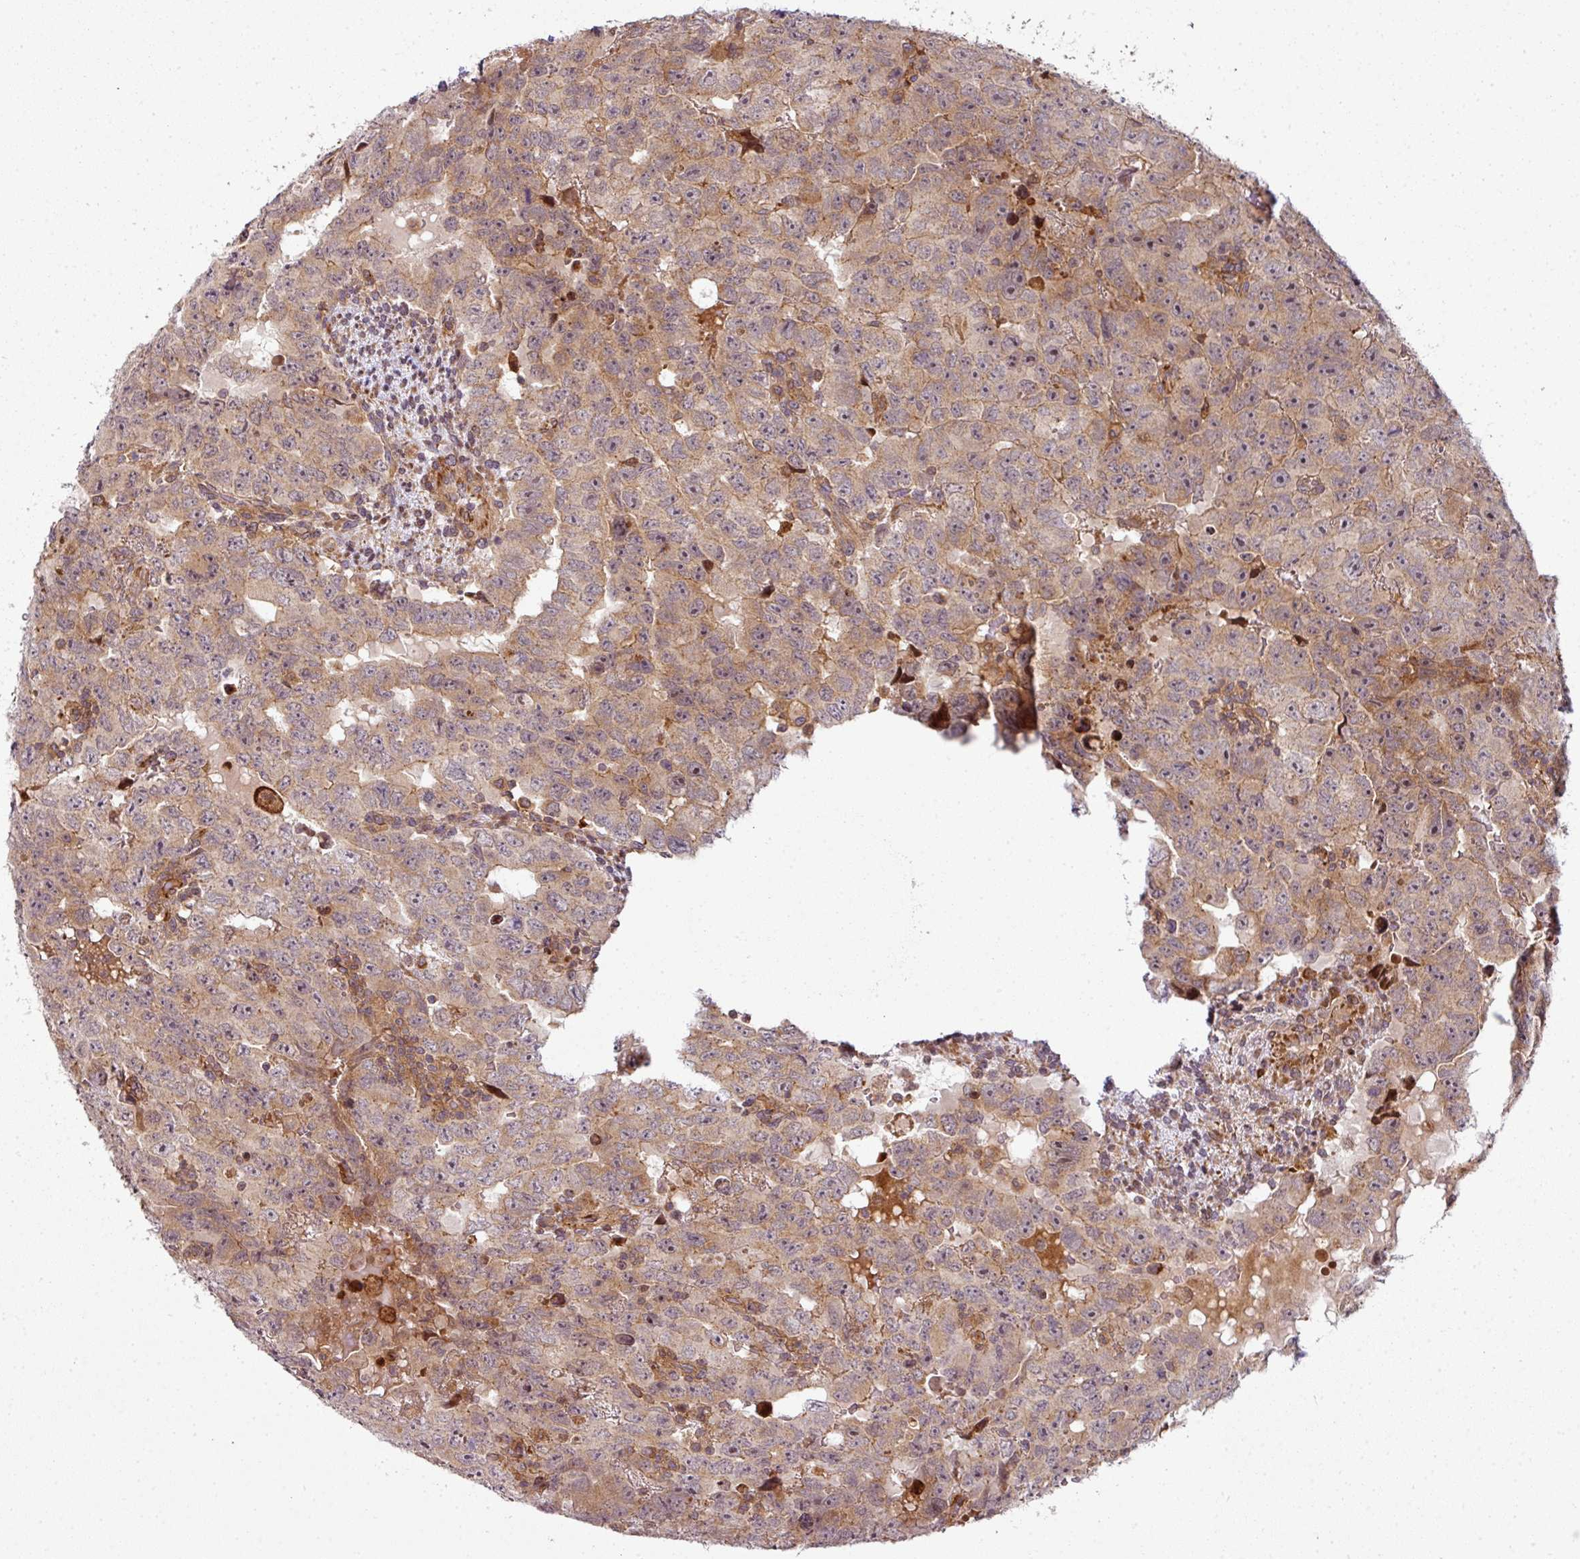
{"staining": {"intensity": "weak", "quantity": "<25%", "location": "cytoplasmic/membranous"}, "tissue": "testis cancer", "cell_type": "Tumor cells", "image_type": "cancer", "snomed": [{"axis": "morphology", "description": "Carcinoma, Embryonal, NOS"}, {"axis": "topography", "description": "Testis"}], "caption": "Immunohistochemistry (IHC) micrograph of human embryonal carcinoma (testis) stained for a protein (brown), which displays no staining in tumor cells.", "gene": "ATAT1", "patient": {"sex": "male", "age": 24}}